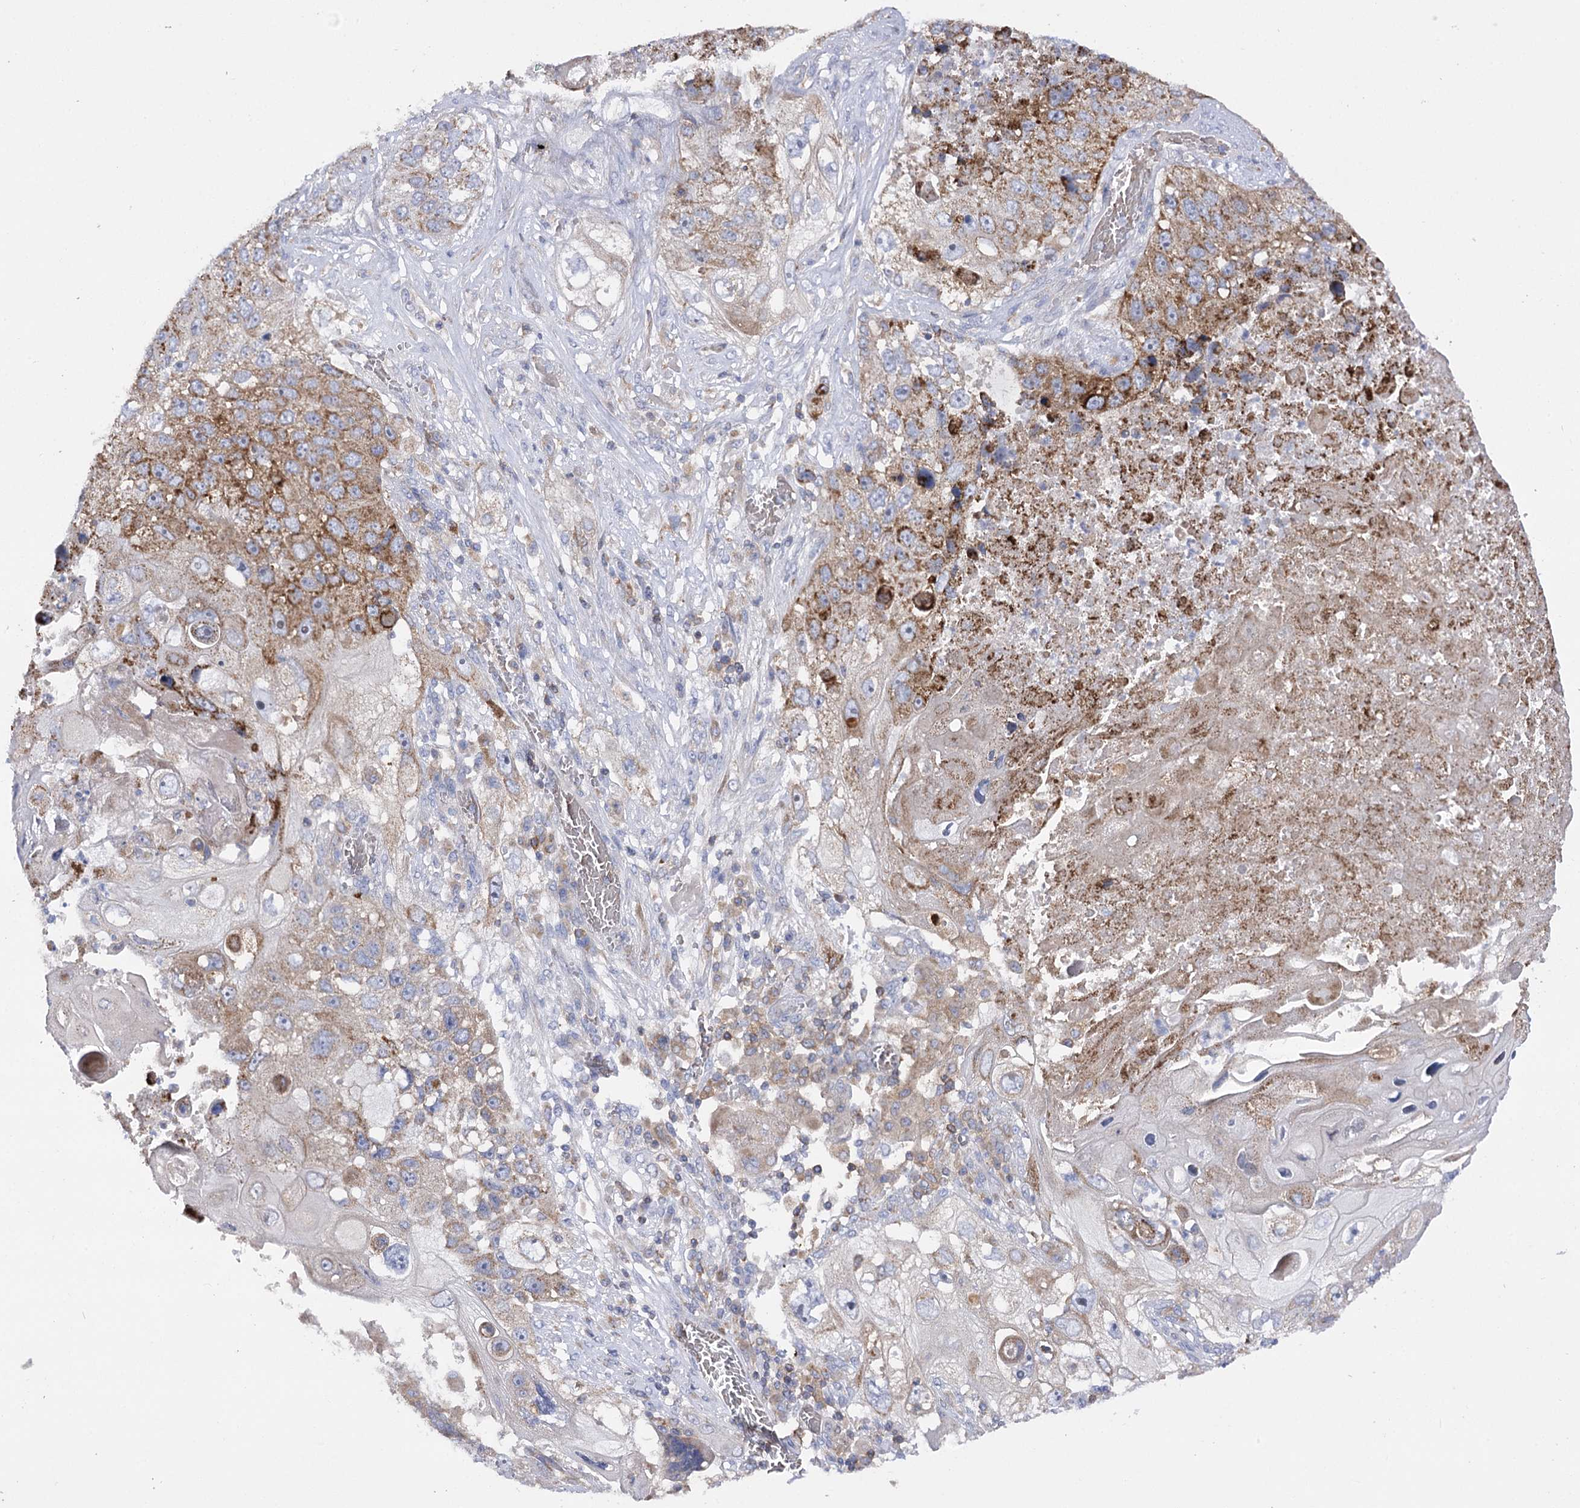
{"staining": {"intensity": "moderate", "quantity": ">75%", "location": "cytoplasmic/membranous"}, "tissue": "lung cancer", "cell_type": "Tumor cells", "image_type": "cancer", "snomed": [{"axis": "morphology", "description": "Squamous cell carcinoma, NOS"}, {"axis": "topography", "description": "Lung"}], "caption": "A brown stain highlights moderate cytoplasmic/membranous staining of a protein in lung cancer (squamous cell carcinoma) tumor cells.", "gene": "COX15", "patient": {"sex": "male", "age": 61}}